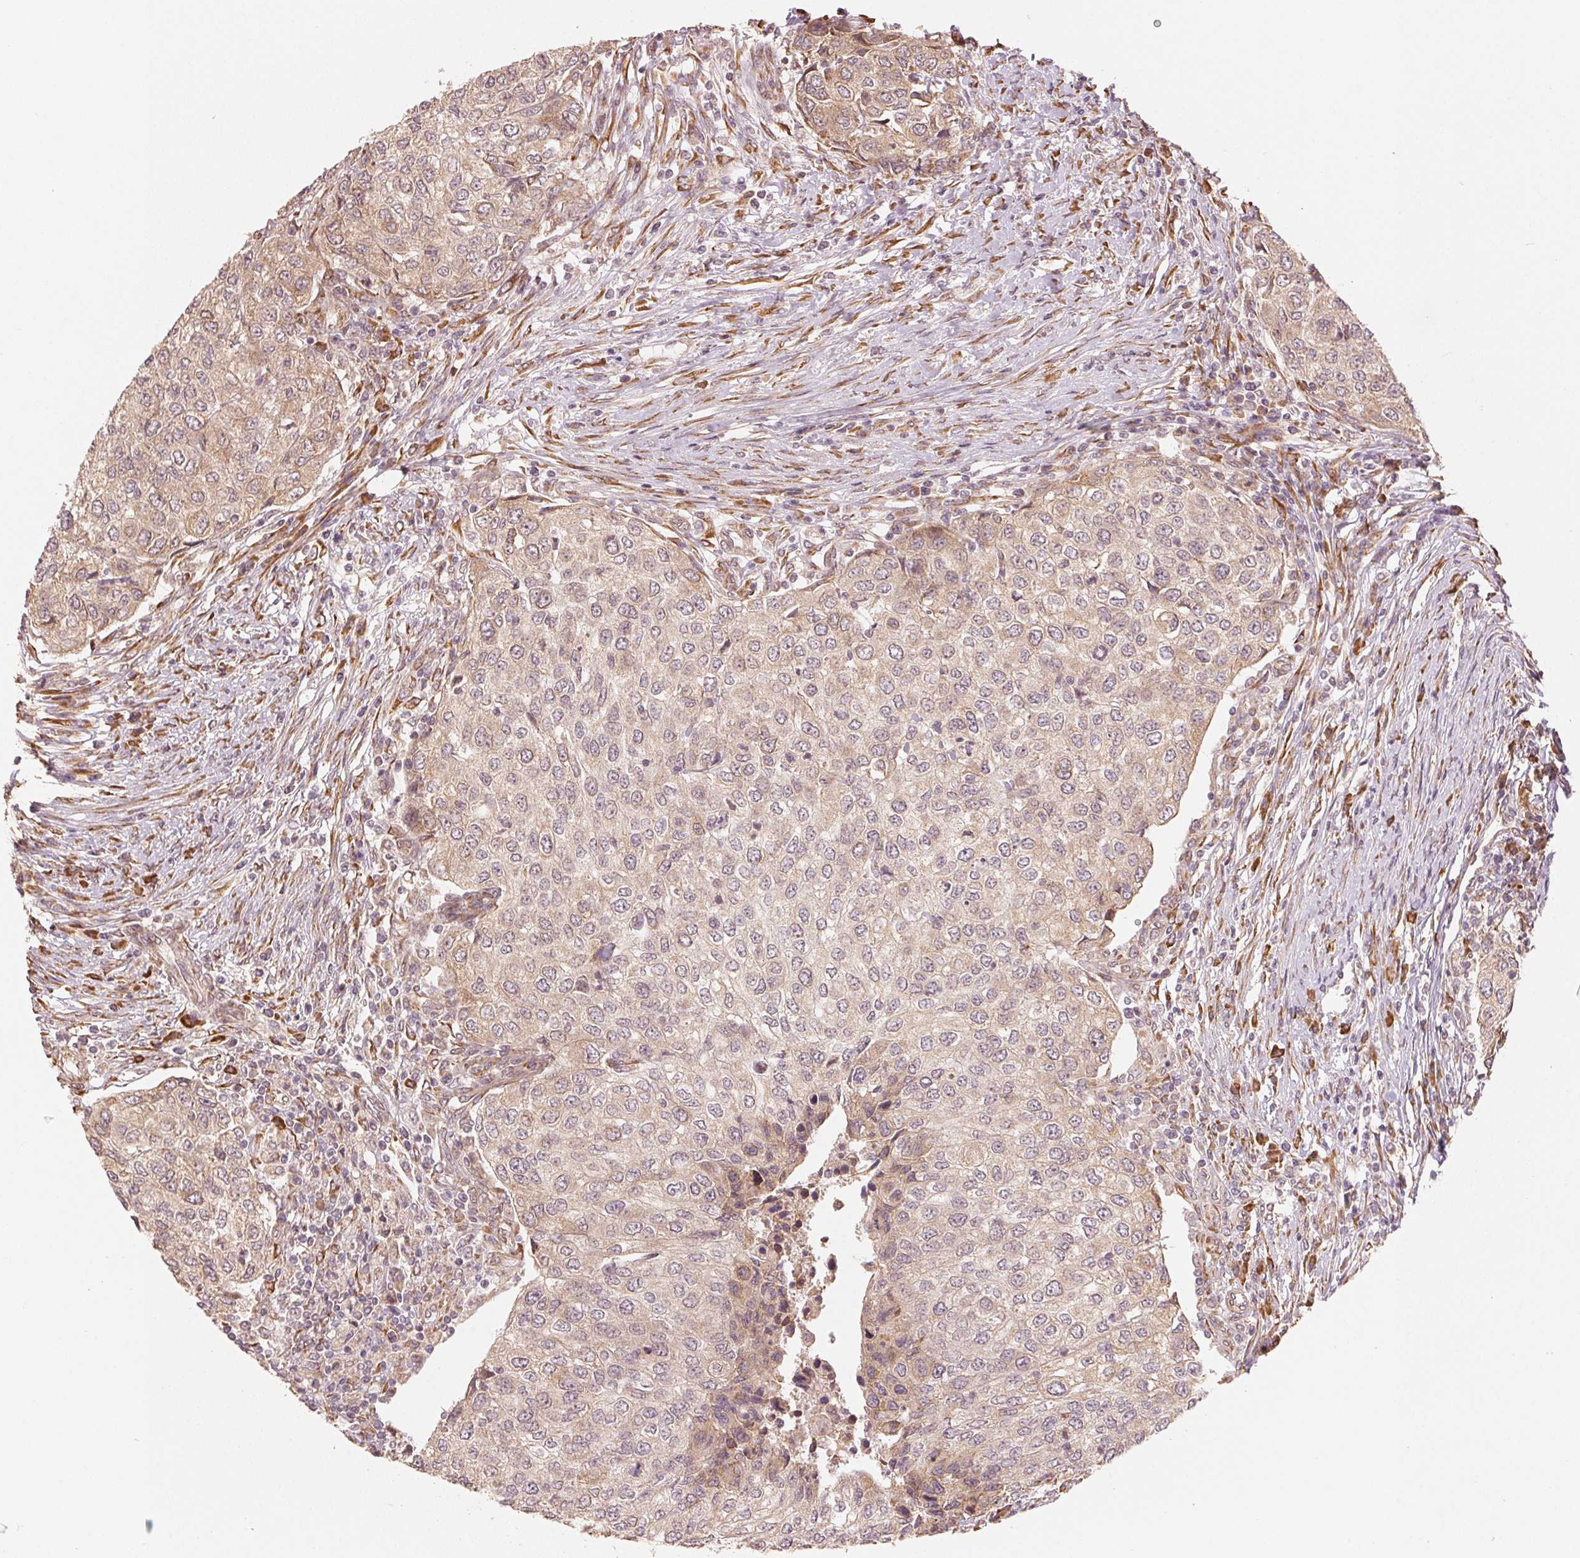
{"staining": {"intensity": "weak", "quantity": ">75%", "location": "cytoplasmic/membranous"}, "tissue": "urothelial cancer", "cell_type": "Tumor cells", "image_type": "cancer", "snomed": [{"axis": "morphology", "description": "Urothelial carcinoma, High grade"}, {"axis": "topography", "description": "Urinary bladder"}], "caption": "DAB immunohistochemical staining of human urothelial cancer reveals weak cytoplasmic/membranous protein staining in about >75% of tumor cells.", "gene": "SLC20A1", "patient": {"sex": "female", "age": 78}}